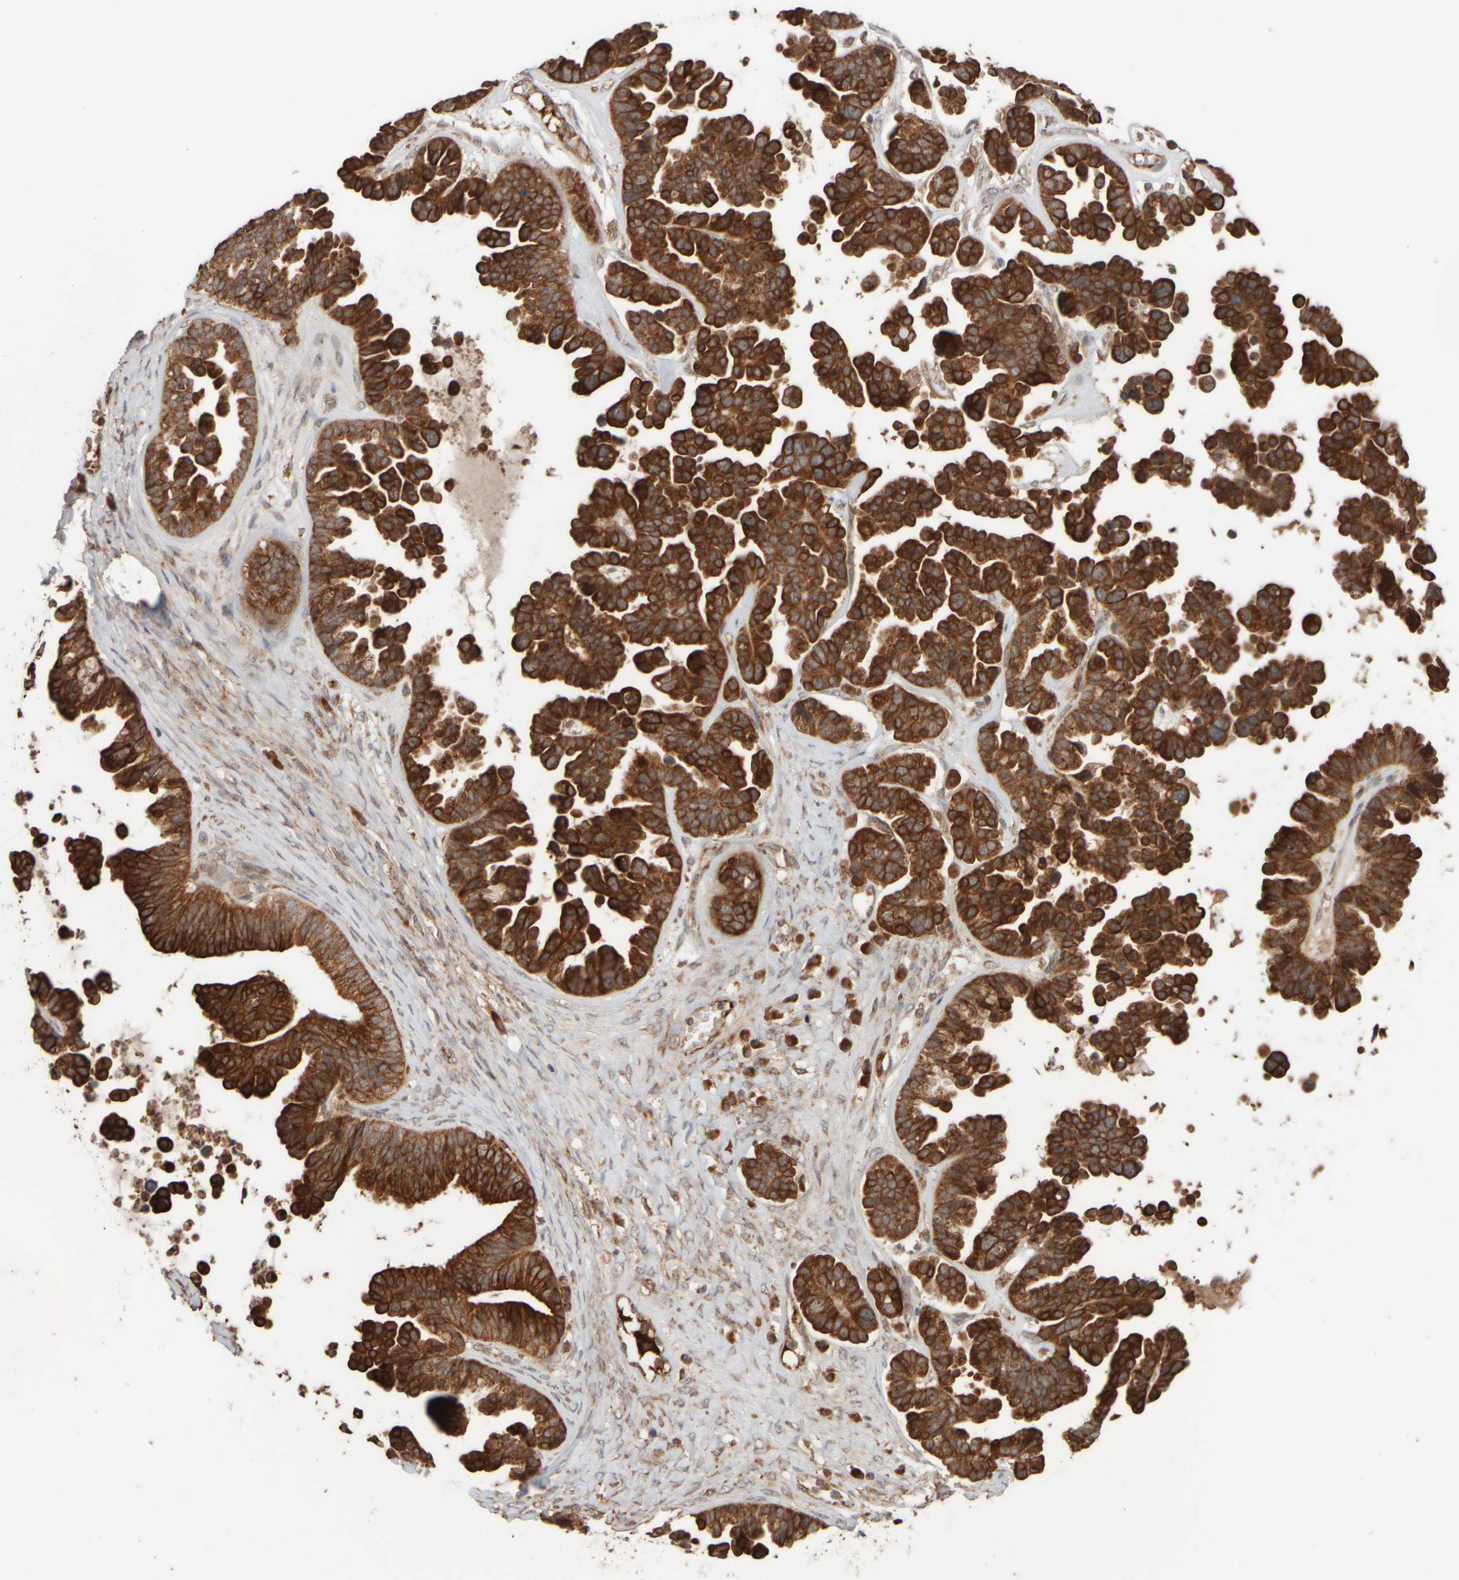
{"staining": {"intensity": "strong", "quantity": ">75%", "location": "cytoplasmic/membranous"}, "tissue": "ovarian cancer", "cell_type": "Tumor cells", "image_type": "cancer", "snomed": [{"axis": "morphology", "description": "Cystadenocarcinoma, serous, NOS"}, {"axis": "topography", "description": "Ovary"}], "caption": "About >75% of tumor cells in human ovarian cancer exhibit strong cytoplasmic/membranous protein positivity as visualized by brown immunohistochemical staining.", "gene": "EIF2B3", "patient": {"sex": "female", "age": 56}}